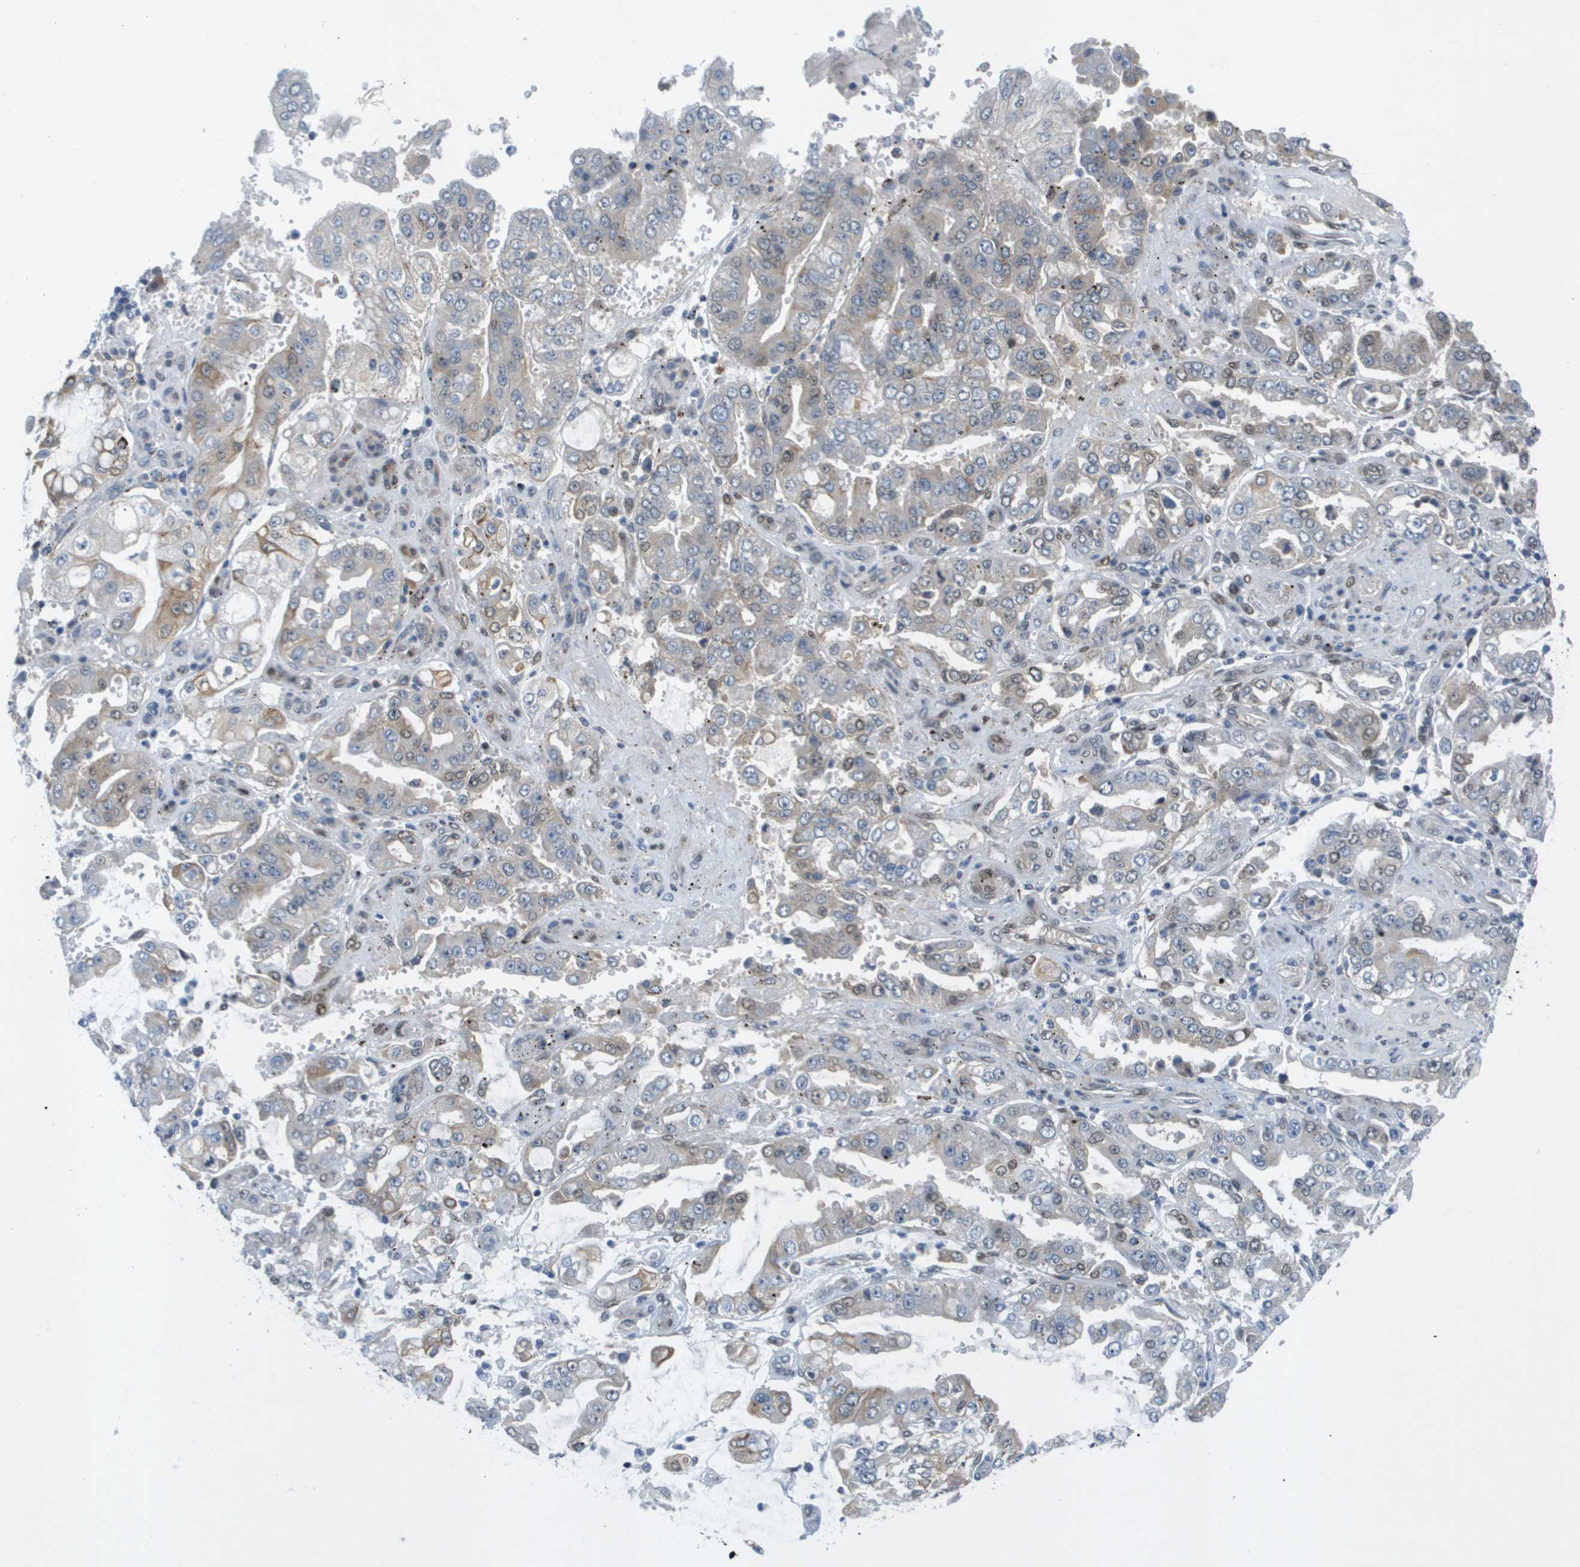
{"staining": {"intensity": "moderate", "quantity": "<25%", "location": "cytoplasmic/membranous"}, "tissue": "stomach cancer", "cell_type": "Tumor cells", "image_type": "cancer", "snomed": [{"axis": "morphology", "description": "Adenocarcinoma, NOS"}, {"axis": "topography", "description": "Stomach"}], "caption": "Immunohistochemical staining of human stomach cancer (adenocarcinoma) demonstrates moderate cytoplasmic/membranous protein expression in approximately <25% of tumor cells.", "gene": "ARID1B", "patient": {"sex": "male", "age": 76}}